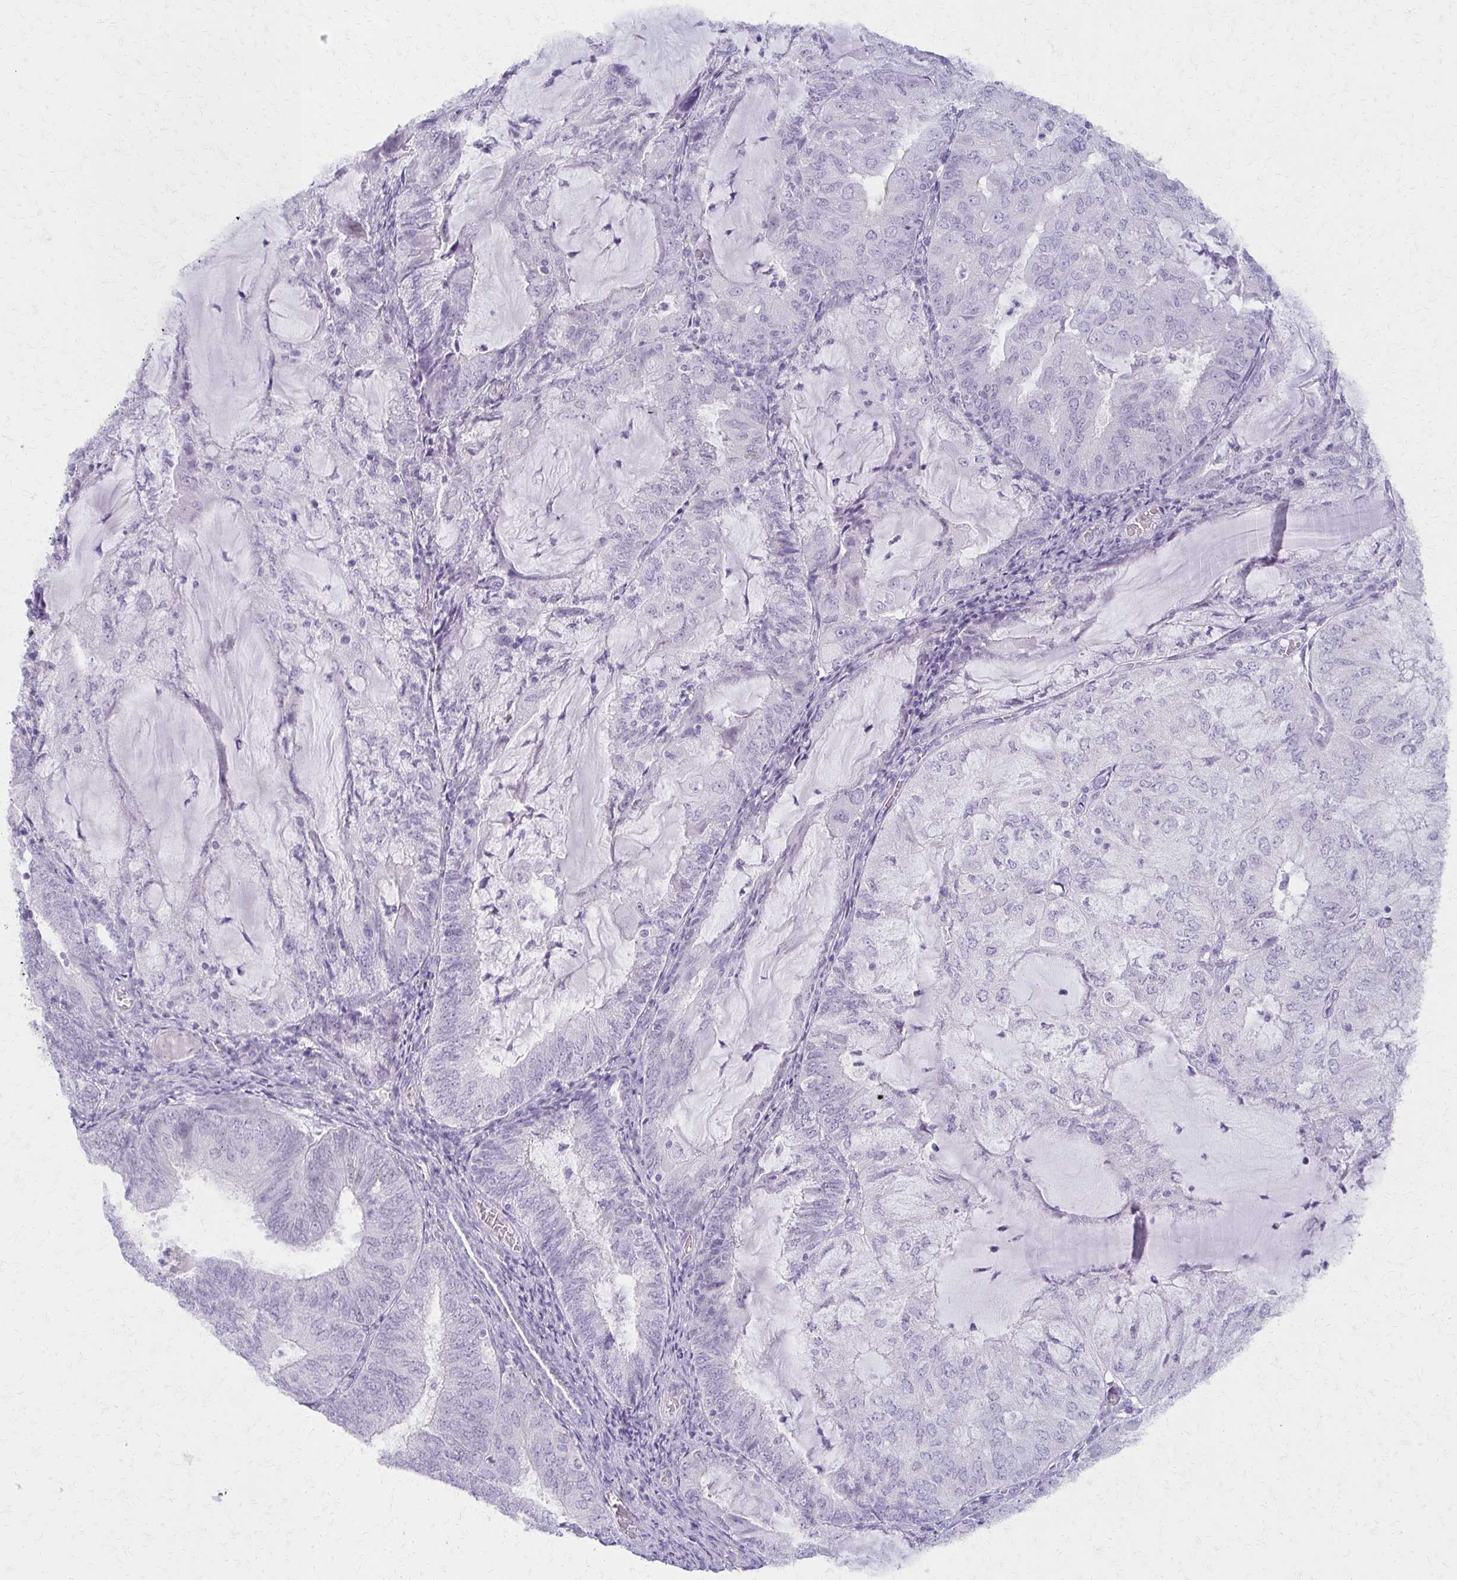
{"staining": {"intensity": "negative", "quantity": "none", "location": "none"}, "tissue": "endometrial cancer", "cell_type": "Tumor cells", "image_type": "cancer", "snomed": [{"axis": "morphology", "description": "Adenocarcinoma, NOS"}, {"axis": "topography", "description": "Endometrium"}], "caption": "This is an immunohistochemistry (IHC) image of endometrial adenocarcinoma. There is no expression in tumor cells.", "gene": "MORC4", "patient": {"sex": "female", "age": 81}}